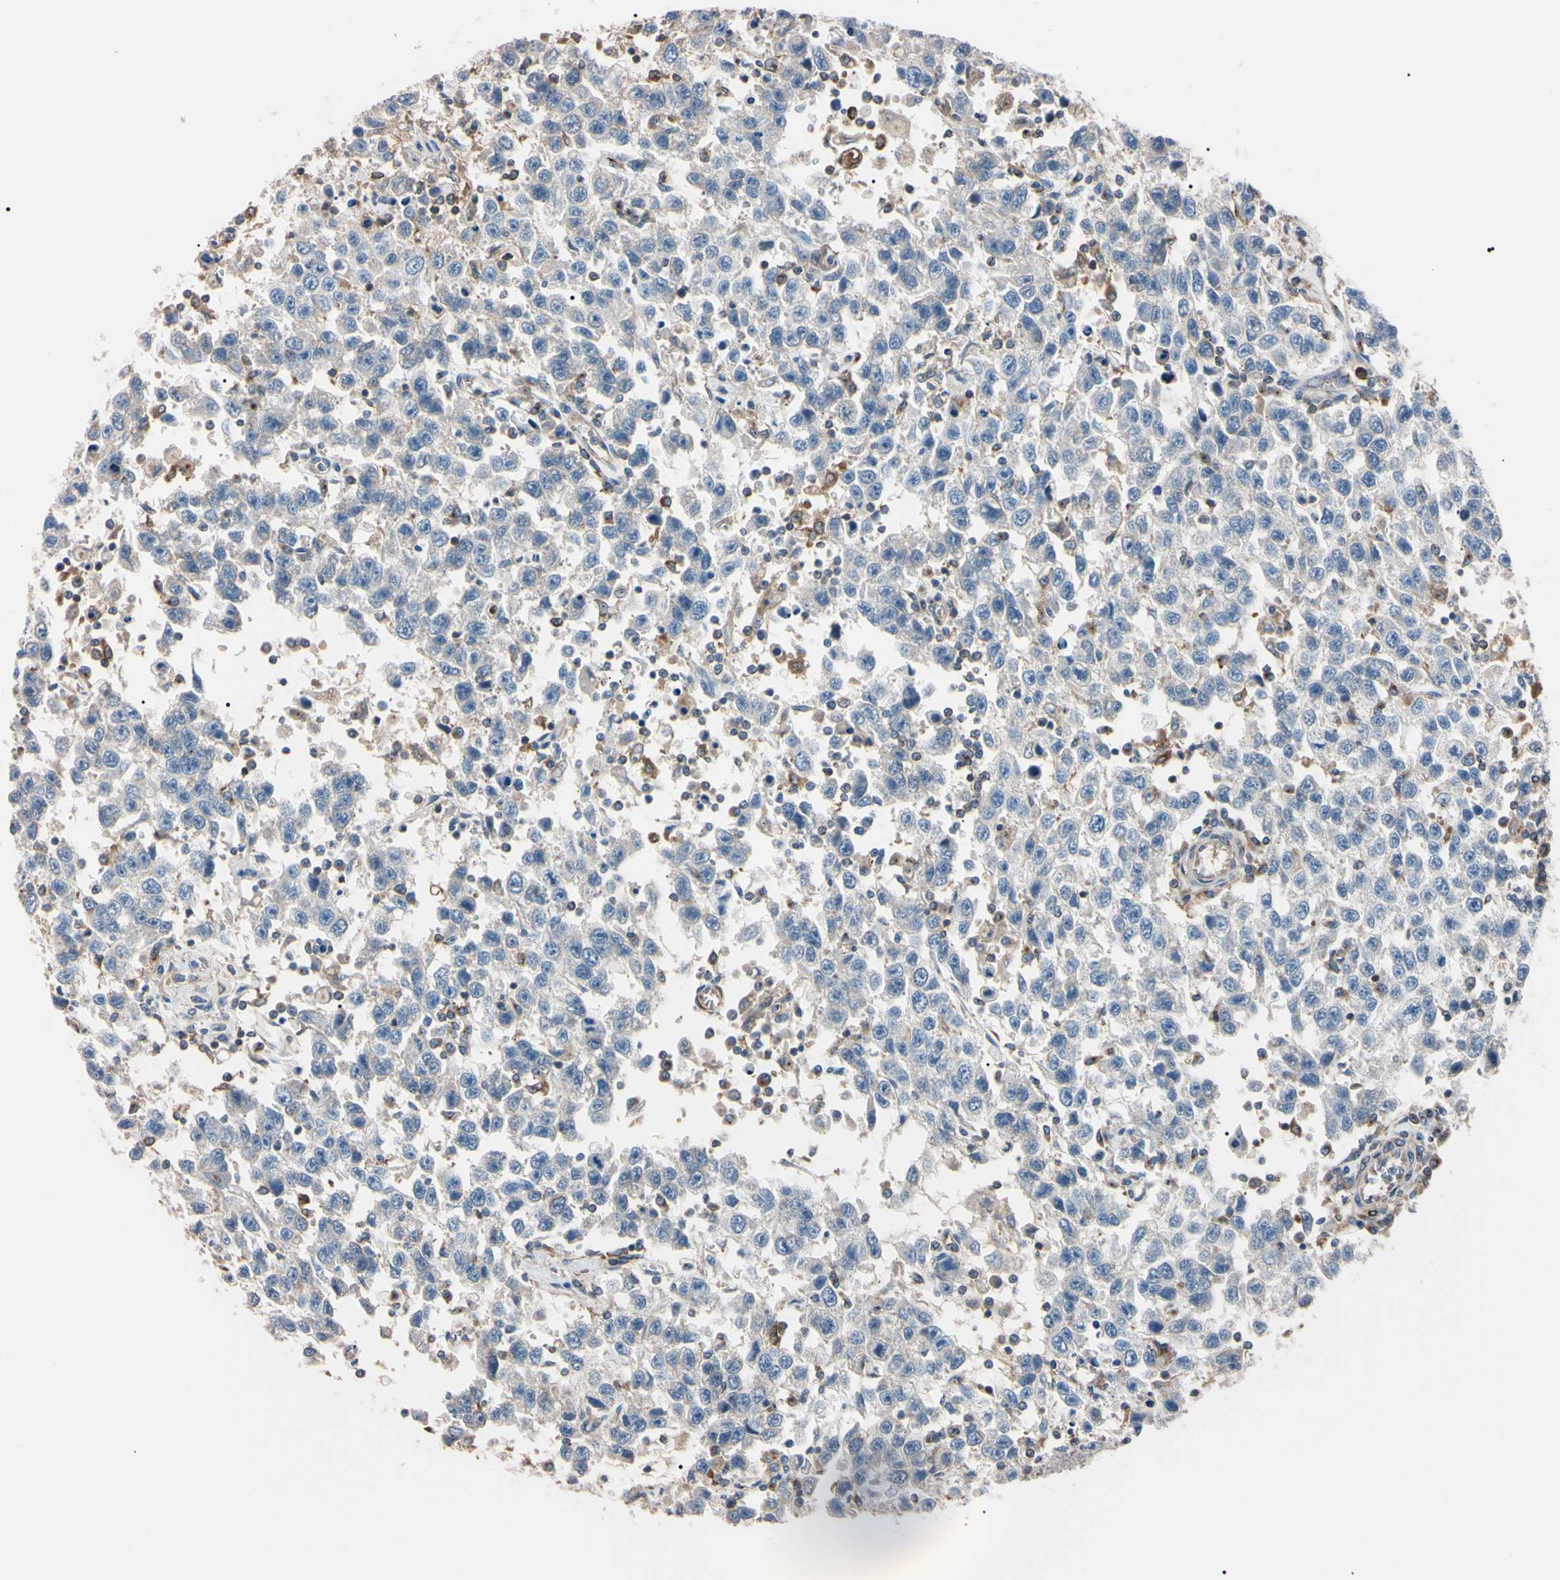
{"staining": {"intensity": "weak", "quantity": ">75%", "location": "cytoplasmic/membranous"}, "tissue": "testis cancer", "cell_type": "Tumor cells", "image_type": "cancer", "snomed": [{"axis": "morphology", "description": "Seminoma, NOS"}, {"axis": "topography", "description": "Testis"}], "caption": "Brown immunohistochemical staining in testis cancer exhibits weak cytoplasmic/membranous expression in approximately >75% of tumor cells.", "gene": "PRKACA", "patient": {"sex": "male", "age": 41}}